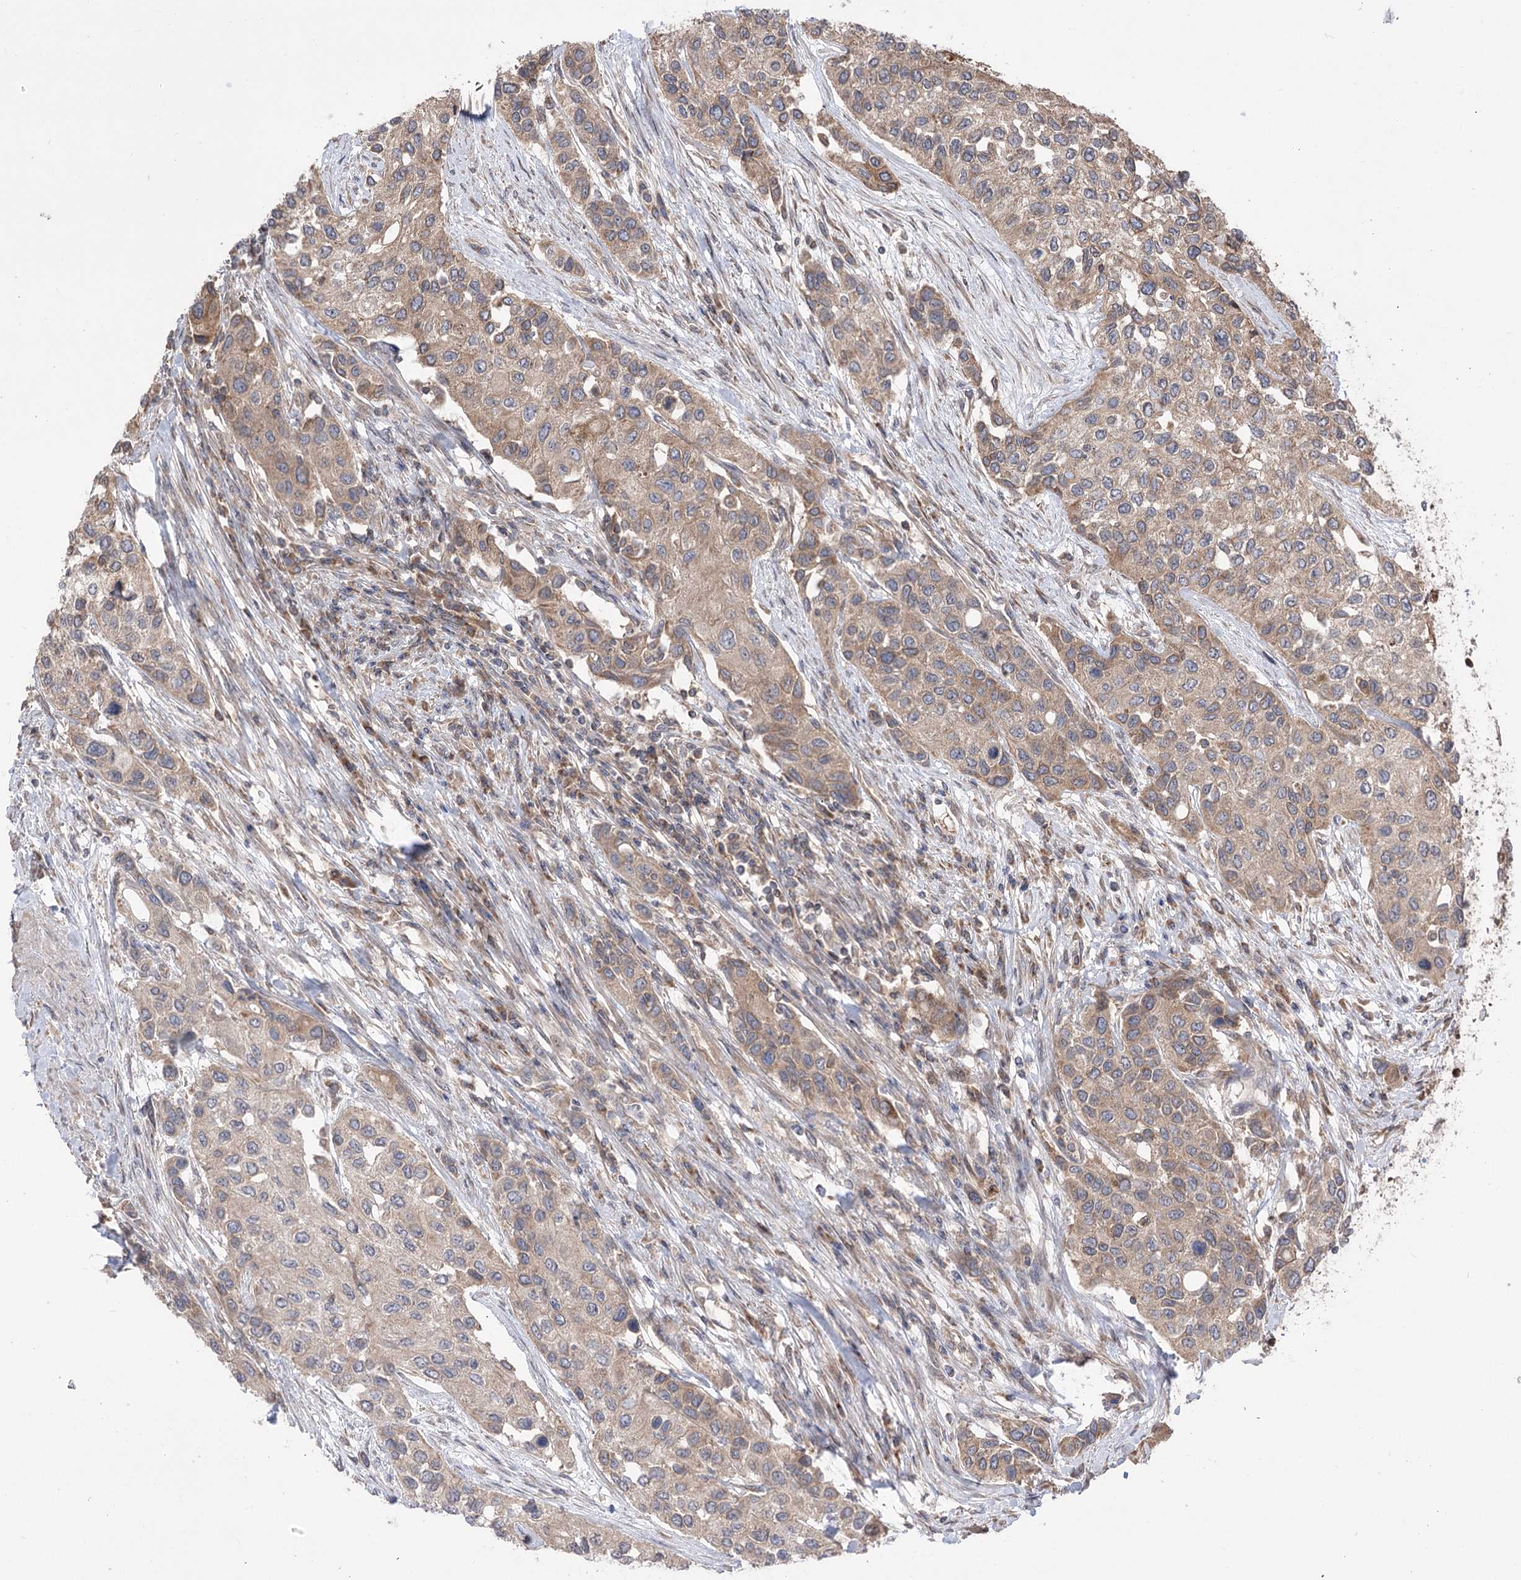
{"staining": {"intensity": "moderate", "quantity": "25%-75%", "location": "cytoplasmic/membranous"}, "tissue": "urothelial cancer", "cell_type": "Tumor cells", "image_type": "cancer", "snomed": [{"axis": "morphology", "description": "Normal tissue, NOS"}, {"axis": "morphology", "description": "Urothelial carcinoma, High grade"}, {"axis": "topography", "description": "Vascular tissue"}, {"axis": "topography", "description": "Urinary bladder"}], "caption": "Immunohistochemical staining of human urothelial cancer exhibits moderate cytoplasmic/membranous protein expression in approximately 25%-75% of tumor cells.", "gene": "XYLB", "patient": {"sex": "female", "age": 56}}